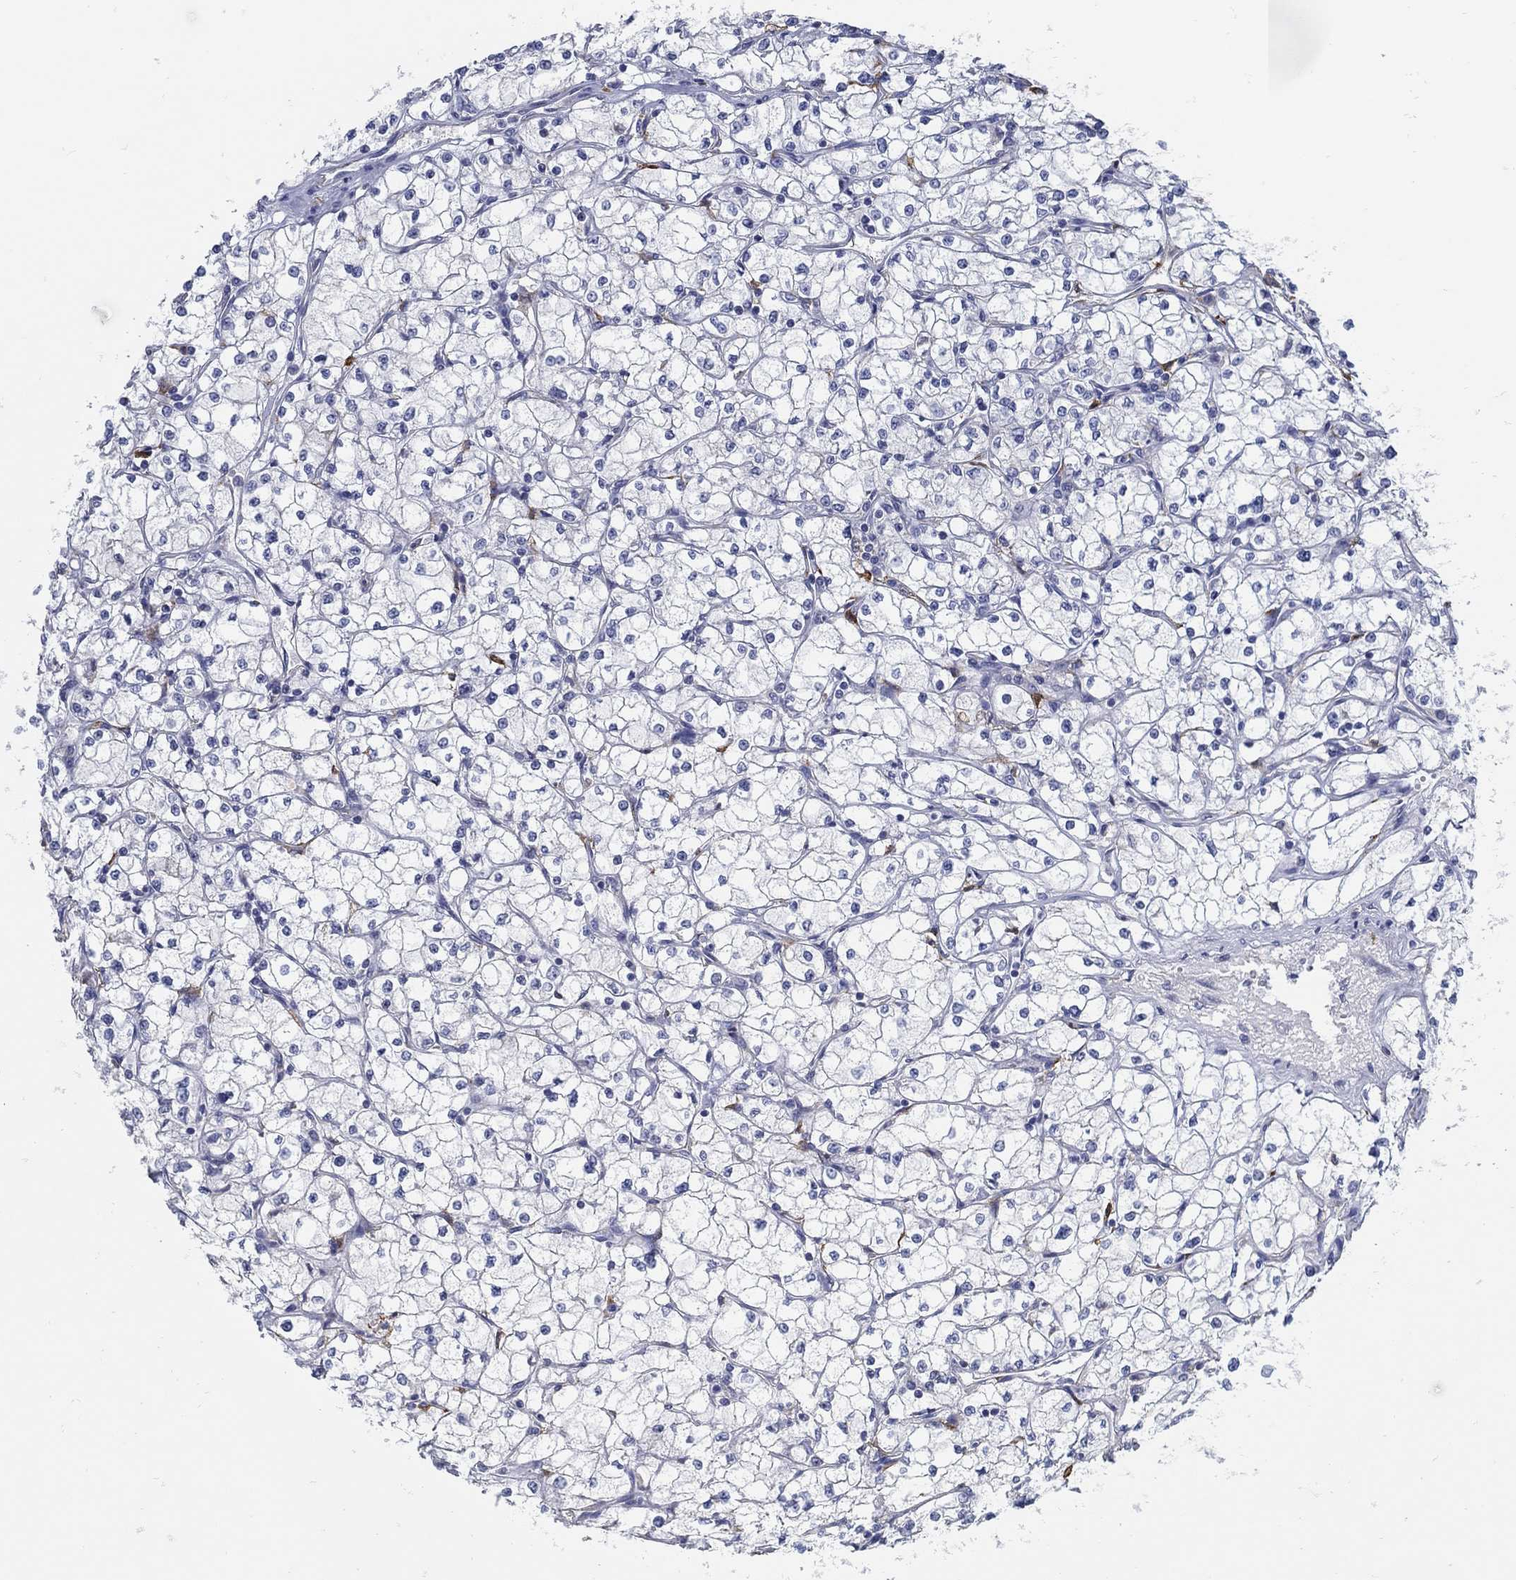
{"staining": {"intensity": "negative", "quantity": "none", "location": "none"}, "tissue": "renal cancer", "cell_type": "Tumor cells", "image_type": "cancer", "snomed": [{"axis": "morphology", "description": "Adenocarcinoma, NOS"}, {"axis": "topography", "description": "Kidney"}], "caption": "Immunohistochemistry micrograph of human renal cancer (adenocarcinoma) stained for a protein (brown), which shows no staining in tumor cells.", "gene": "ZFAND4", "patient": {"sex": "male", "age": 67}}